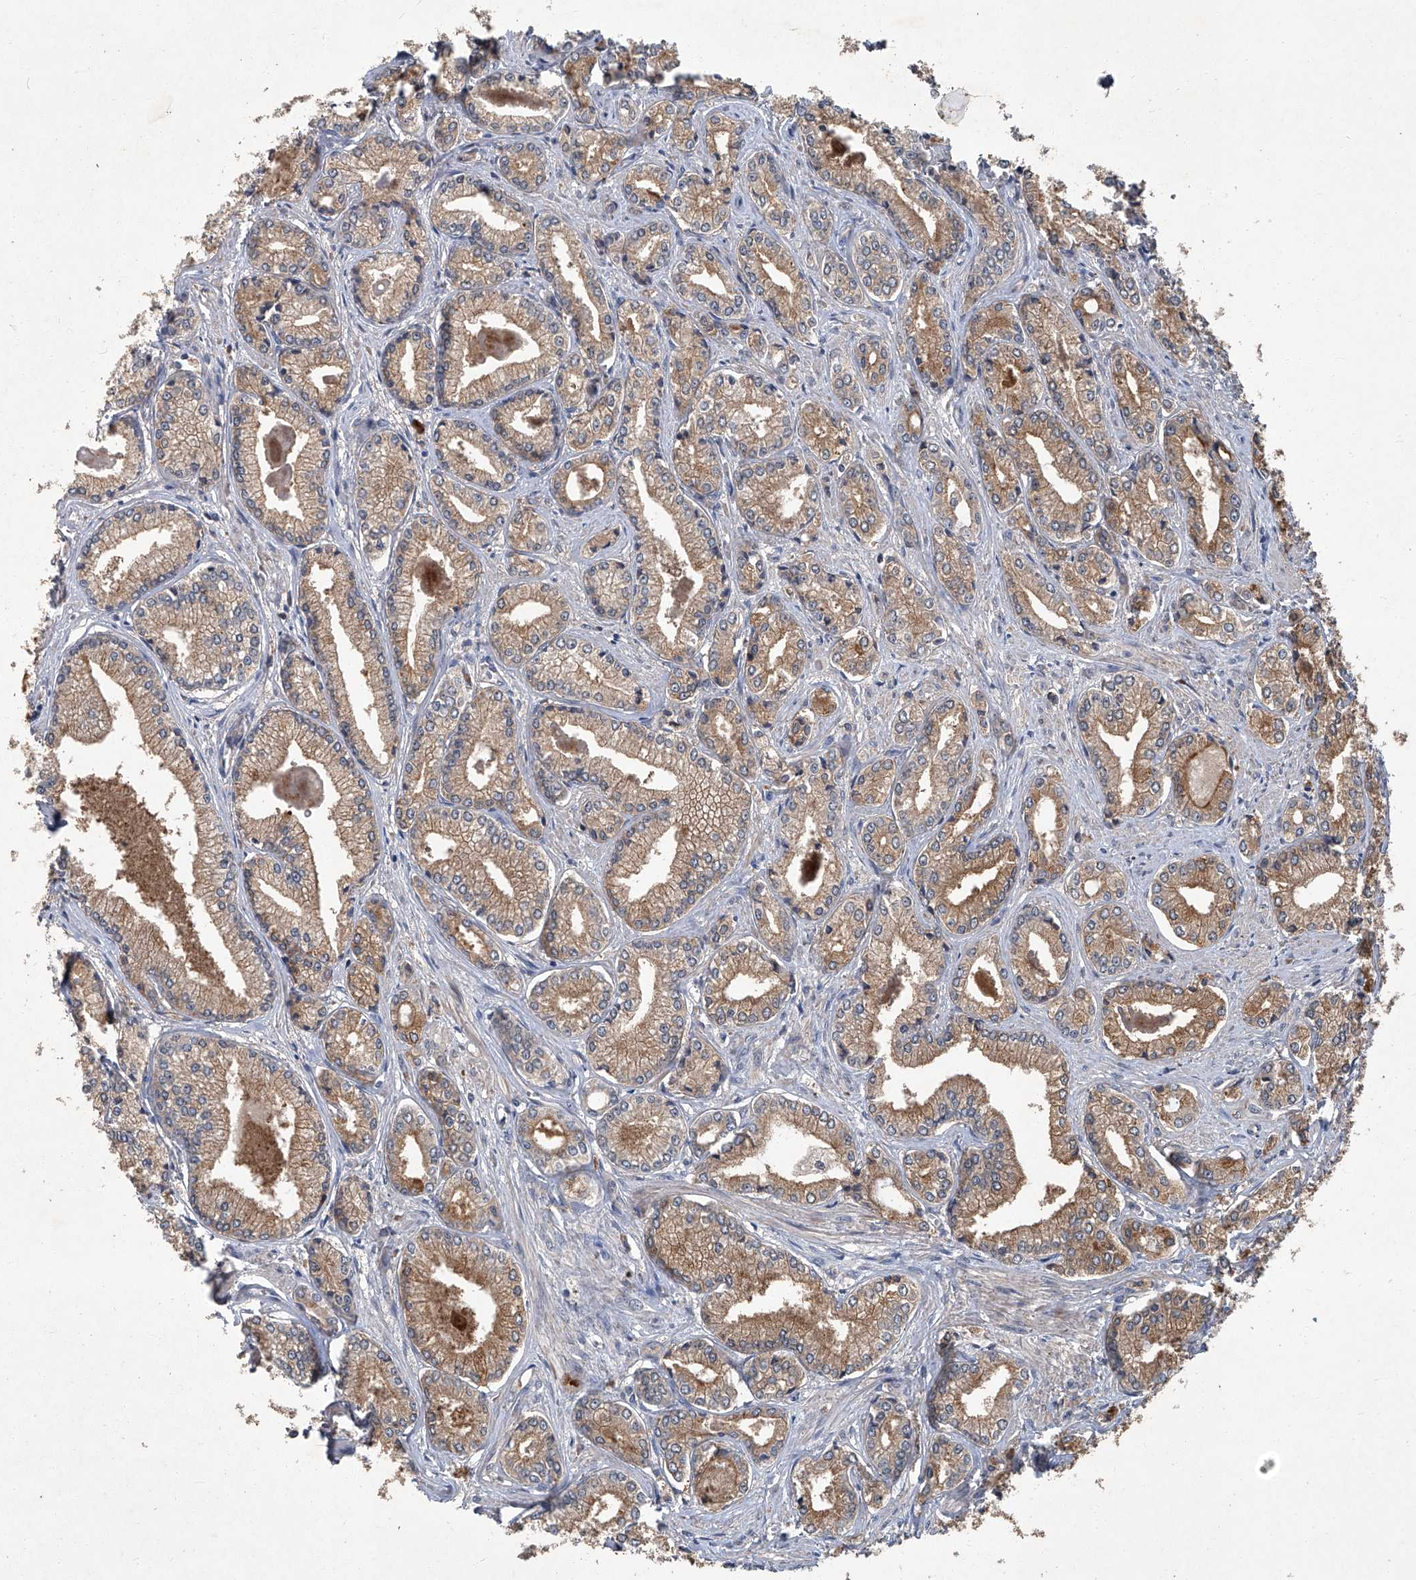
{"staining": {"intensity": "moderate", "quantity": ">75%", "location": "cytoplasmic/membranous"}, "tissue": "prostate cancer", "cell_type": "Tumor cells", "image_type": "cancer", "snomed": [{"axis": "morphology", "description": "Adenocarcinoma, Low grade"}, {"axis": "topography", "description": "Prostate"}], "caption": "Immunohistochemistry micrograph of neoplastic tissue: prostate cancer stained using immunohistochemistry reveals medium levels of moderate protein expression localized specifically in the cytoplasmic/membranous of tumor cells, appearing as a cytoplasmic/membranous brown color.", "gene": "ANKRD34A", "patient": {"sex": "male", "age": 60}}